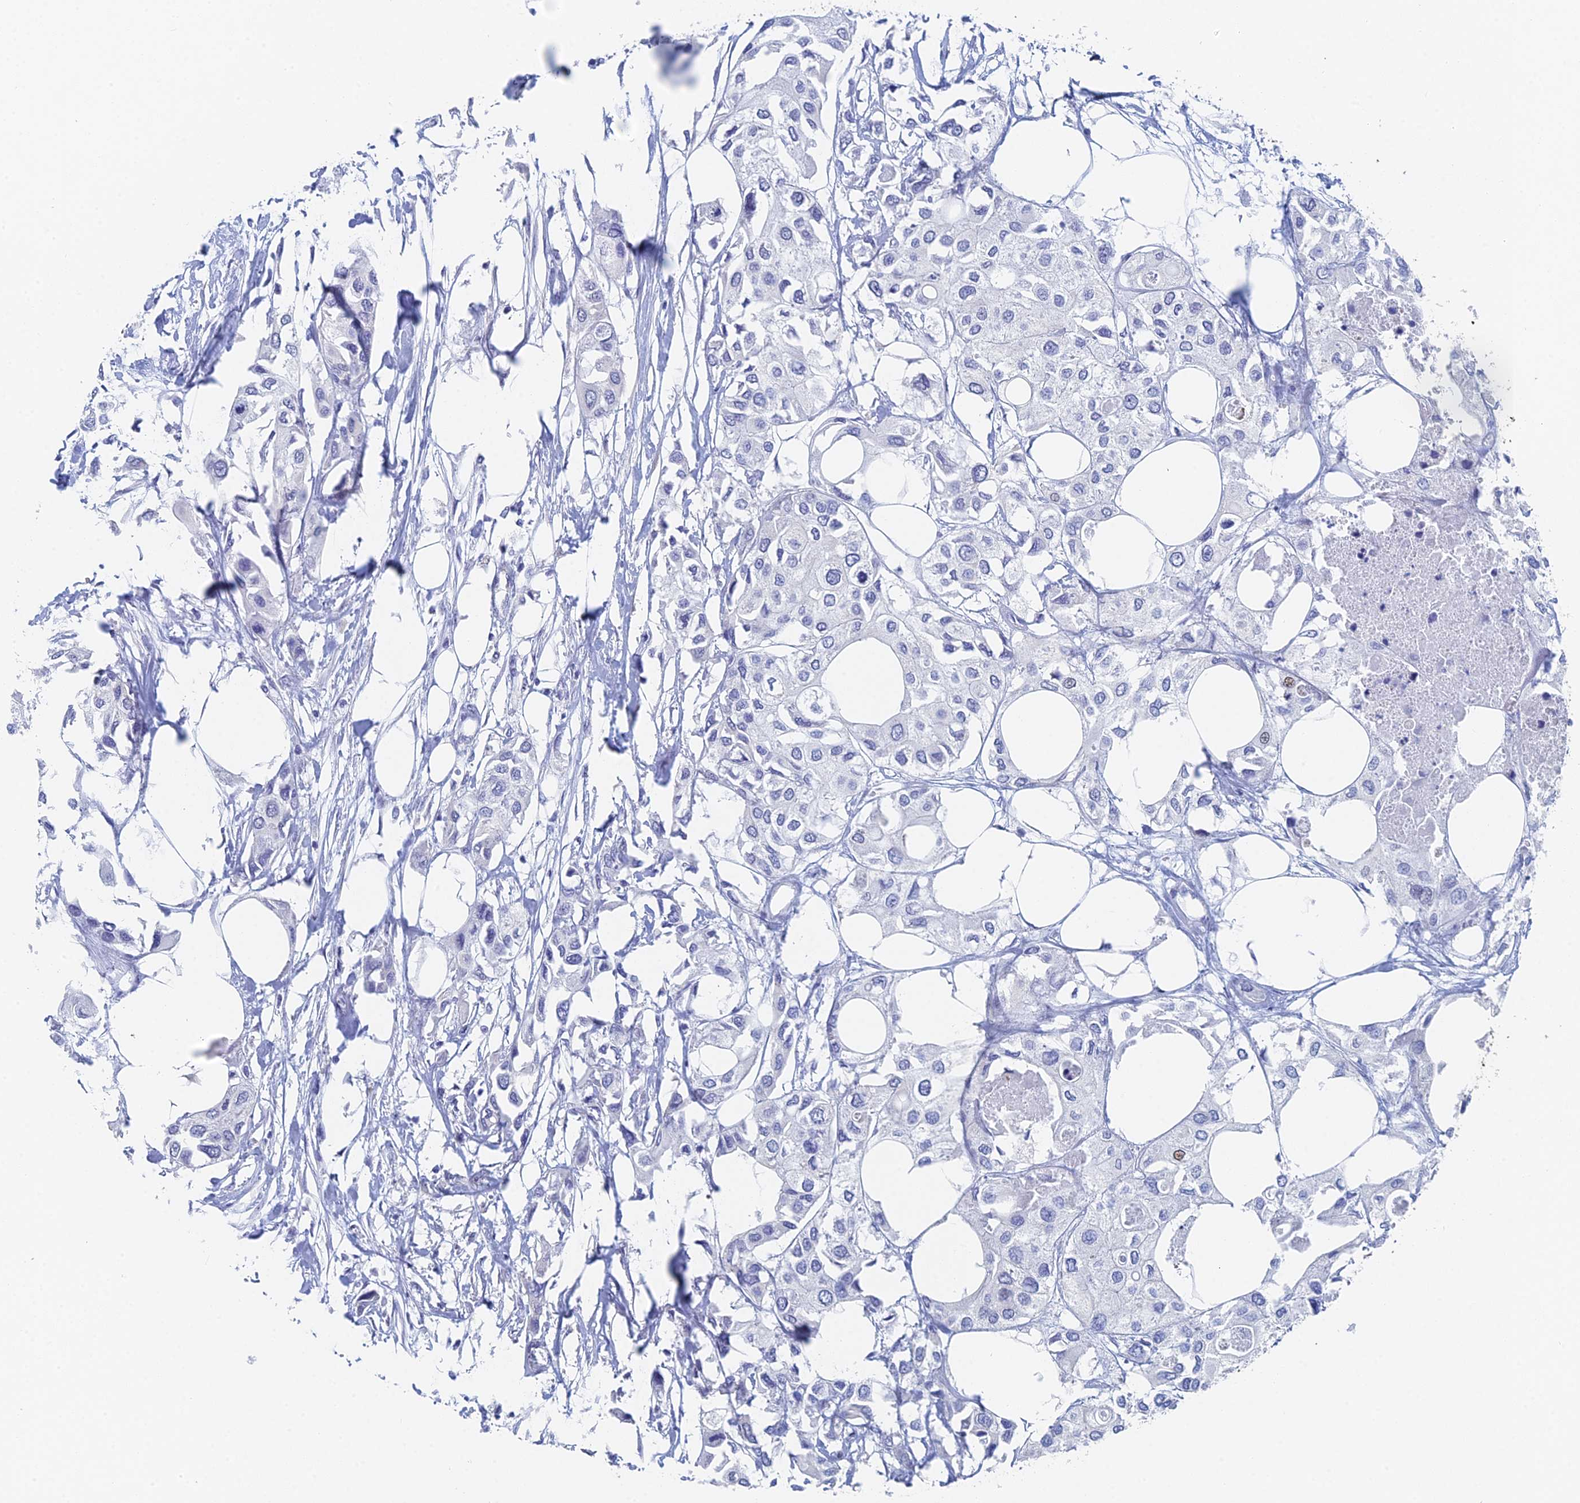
{"staining": {"intensity": "negative", "quantity": "none", "location": "none"}, "tissue": "urothelial cancer", "cell_type": "Tumor cells", "image_type": "cancer", "snomed": [{"axis": "morphology", "description": "Urothelial carcinoma, High grade"}, {"axis": "topography", "description": "Urinary bladder"}], "caption": "Immunohistochemical staining of high-grade urothelial carcinoma demonstrates no significant staining in tumor cells.", "gene": "DRGX", "patient": {"sex": "male", "age": 64}}